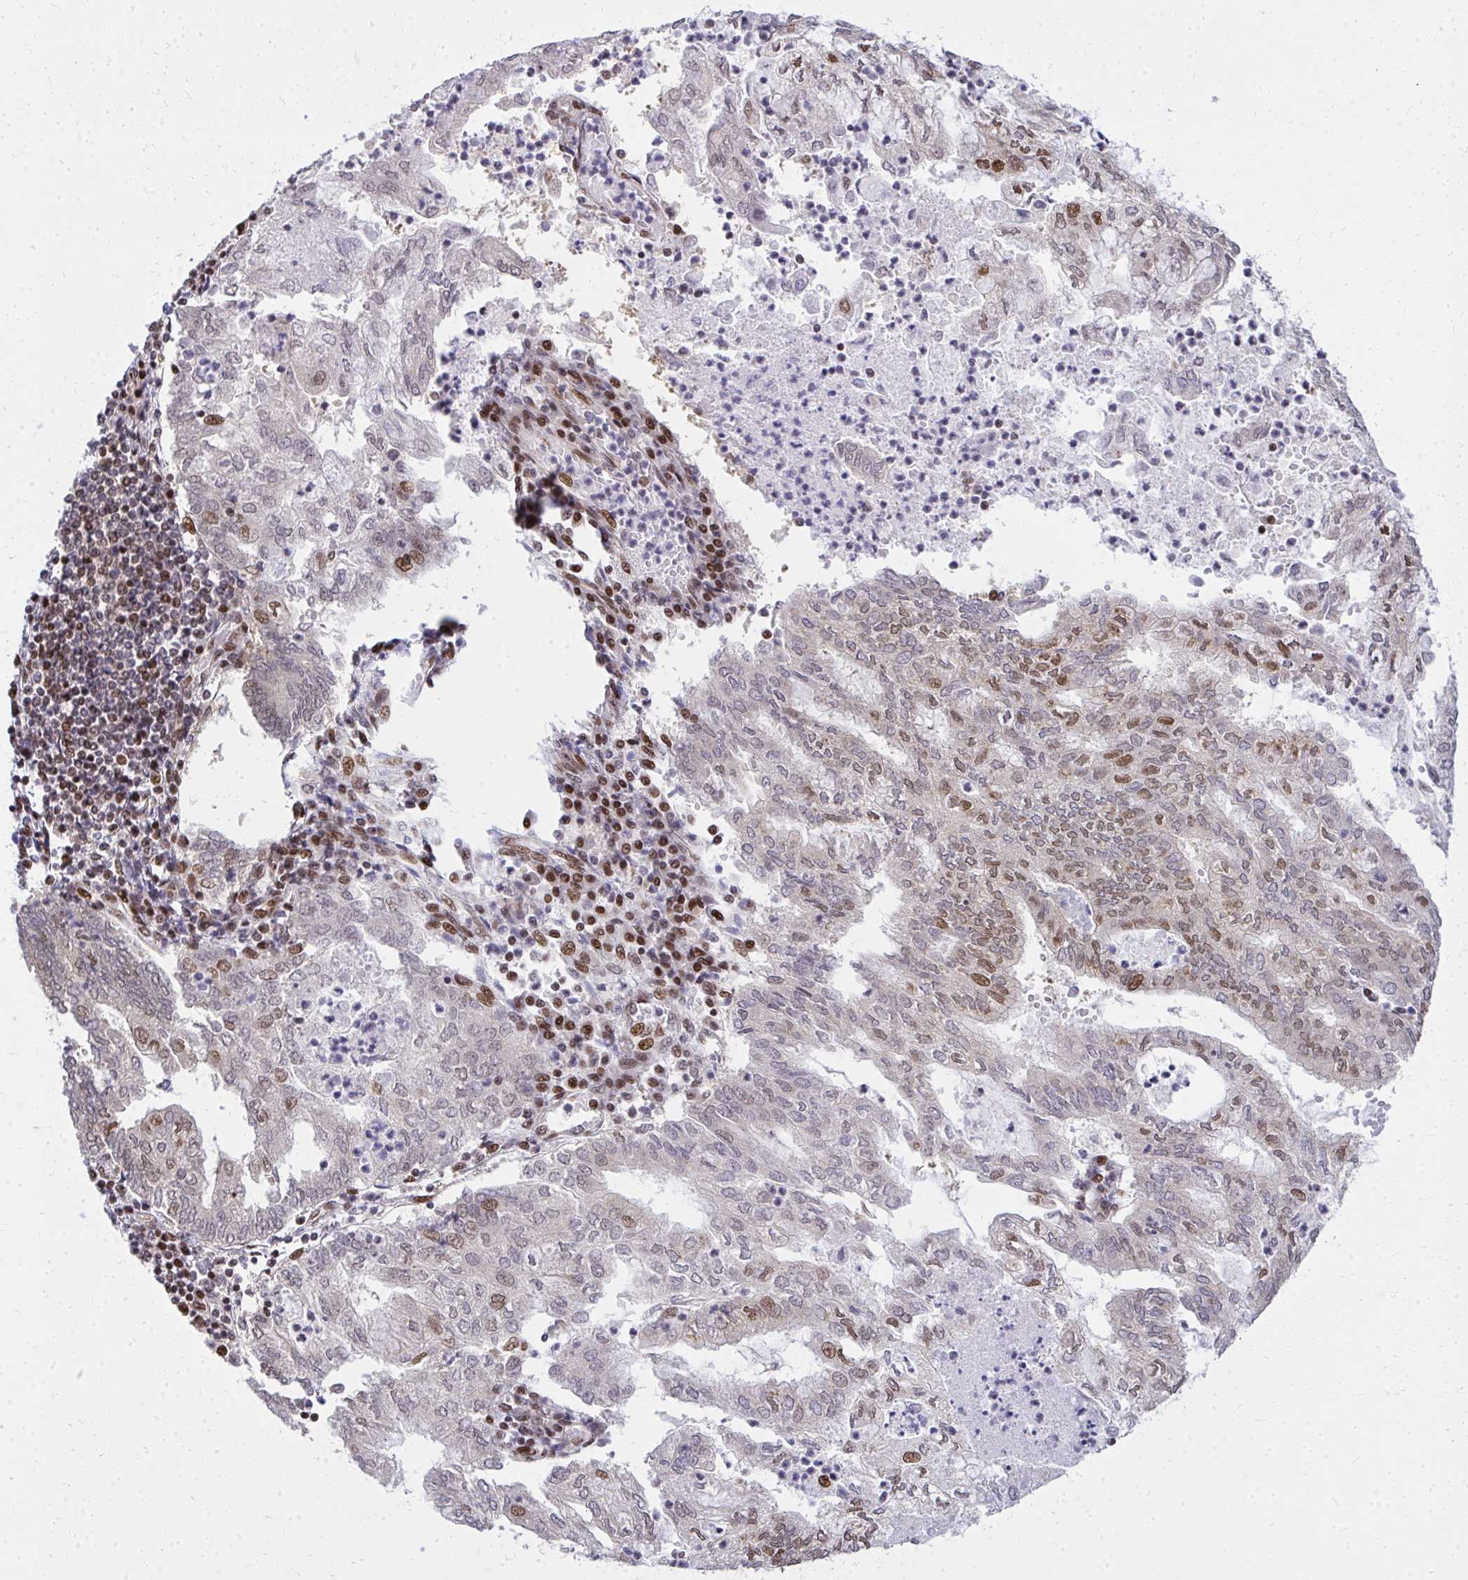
{"staining": {"intensity": "moderate", "quantity": "25%-75%", "location": "nuclear"}, "tissue": "endometrial cancer", "cell_type": "Tumor cells", "image_type": "cancer", "snomed": [{"axis": "morphology", "description": "Adenocarcinoma, NOS"}, {"axis": "topography", "description": "Endometrium"}], "caption": "This histopathology image shows immunohistochemistry (IHC) staining of endometrial cancer, with medium moderate nuclear staining in approximately 25%-75% of tumor cells.", "gene": "PIGY", "patient": {"sex": "female", "age": 75}}